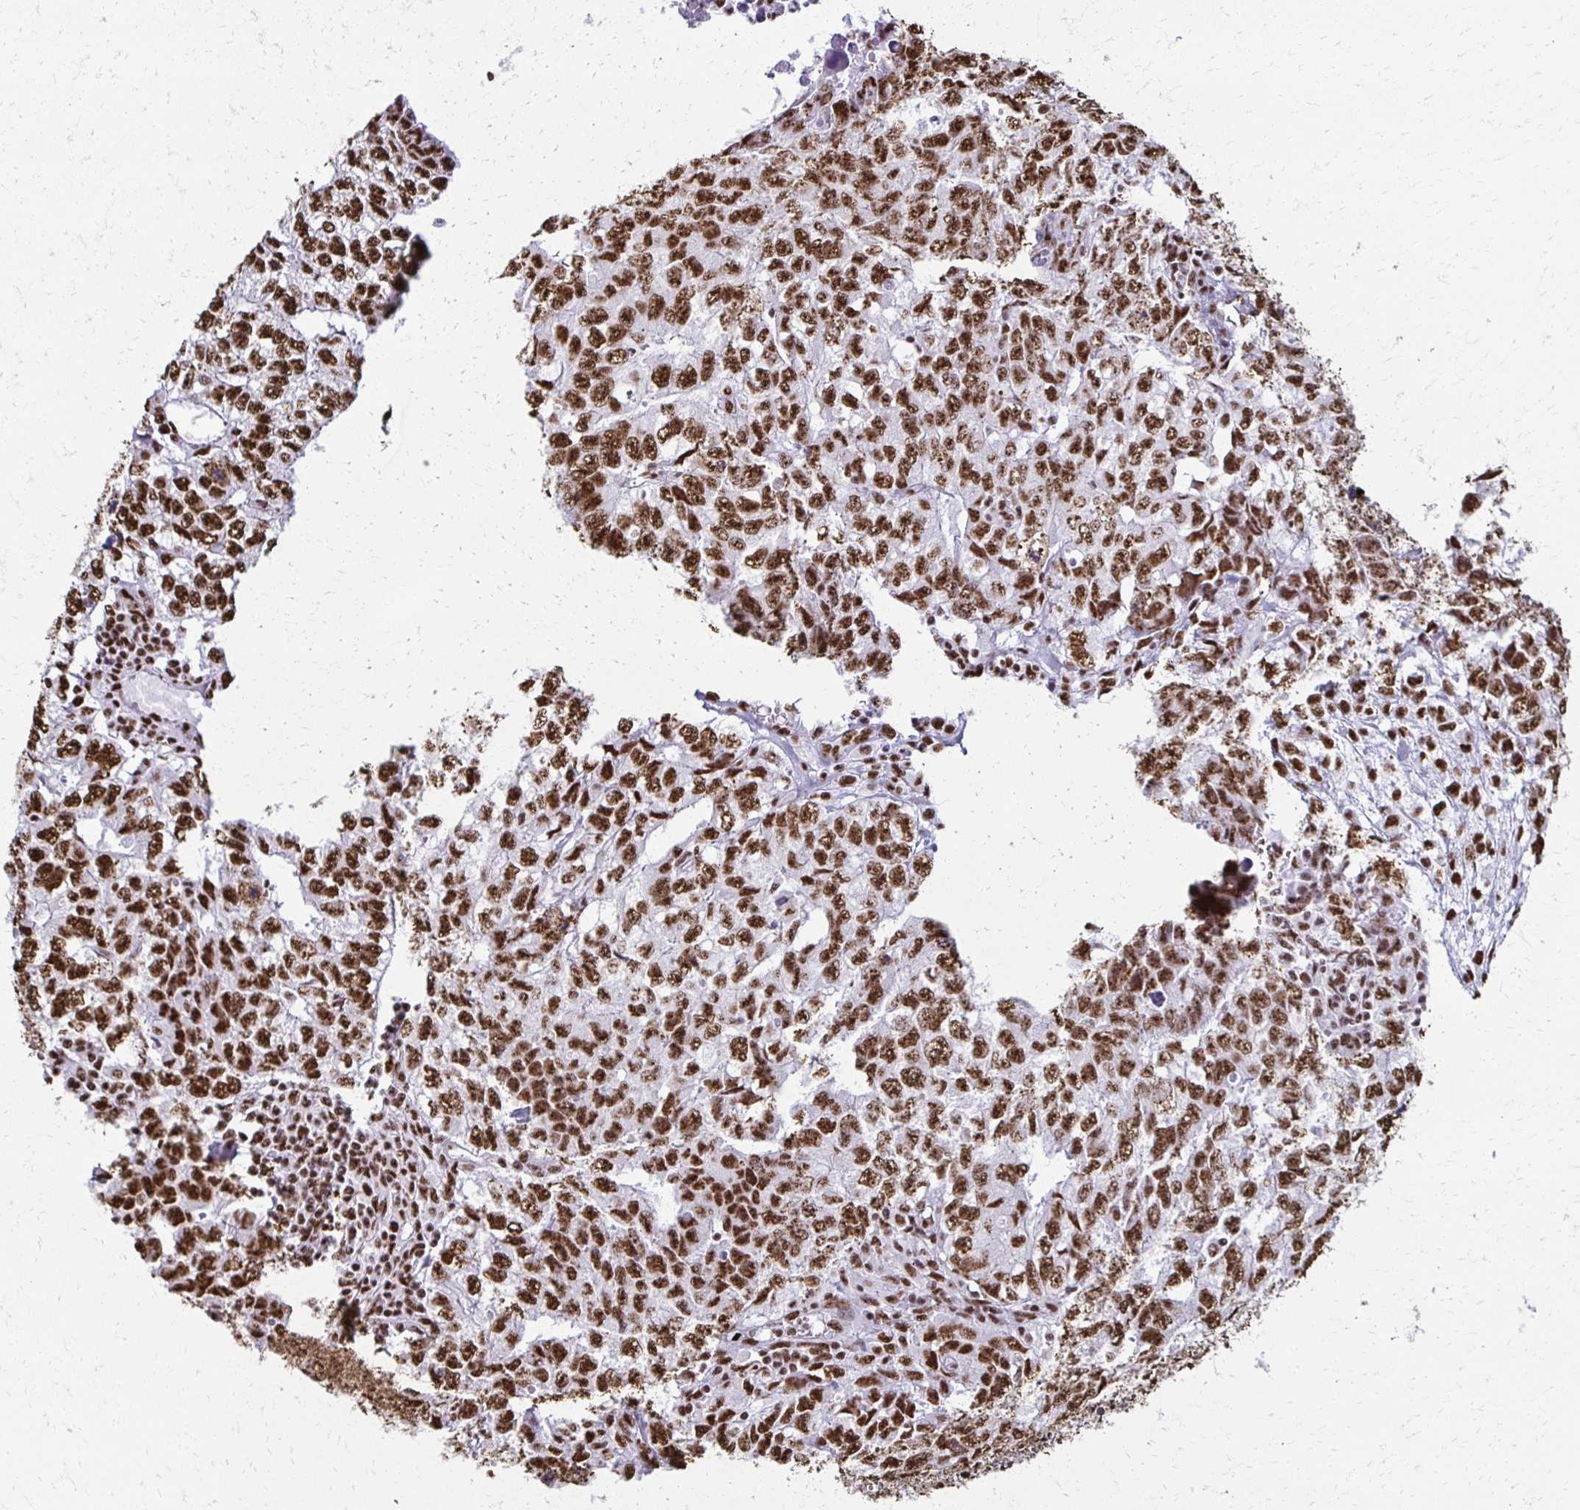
{"staining": {"intensity": "strong", "quantity": ">75%", "location": "nuclear"}, "tissue": "testis cancer", "cell_type": "Tumor cells", "image_type": "cancer", "snomed": [{"axis": "morphology", "description": "Carcinoma, Embryonal, NOS"}, {"axis": "morphology", "description": "Teratoma, malignant, NOS"}, {"axis": "topography", "description": "Testis"}], "caption": "Strong nuclear protein staining is identified in about >75% of tumor cells in testis cancer.", "gene": "NONO", "patient": {"sex": "male", "age": 24}}